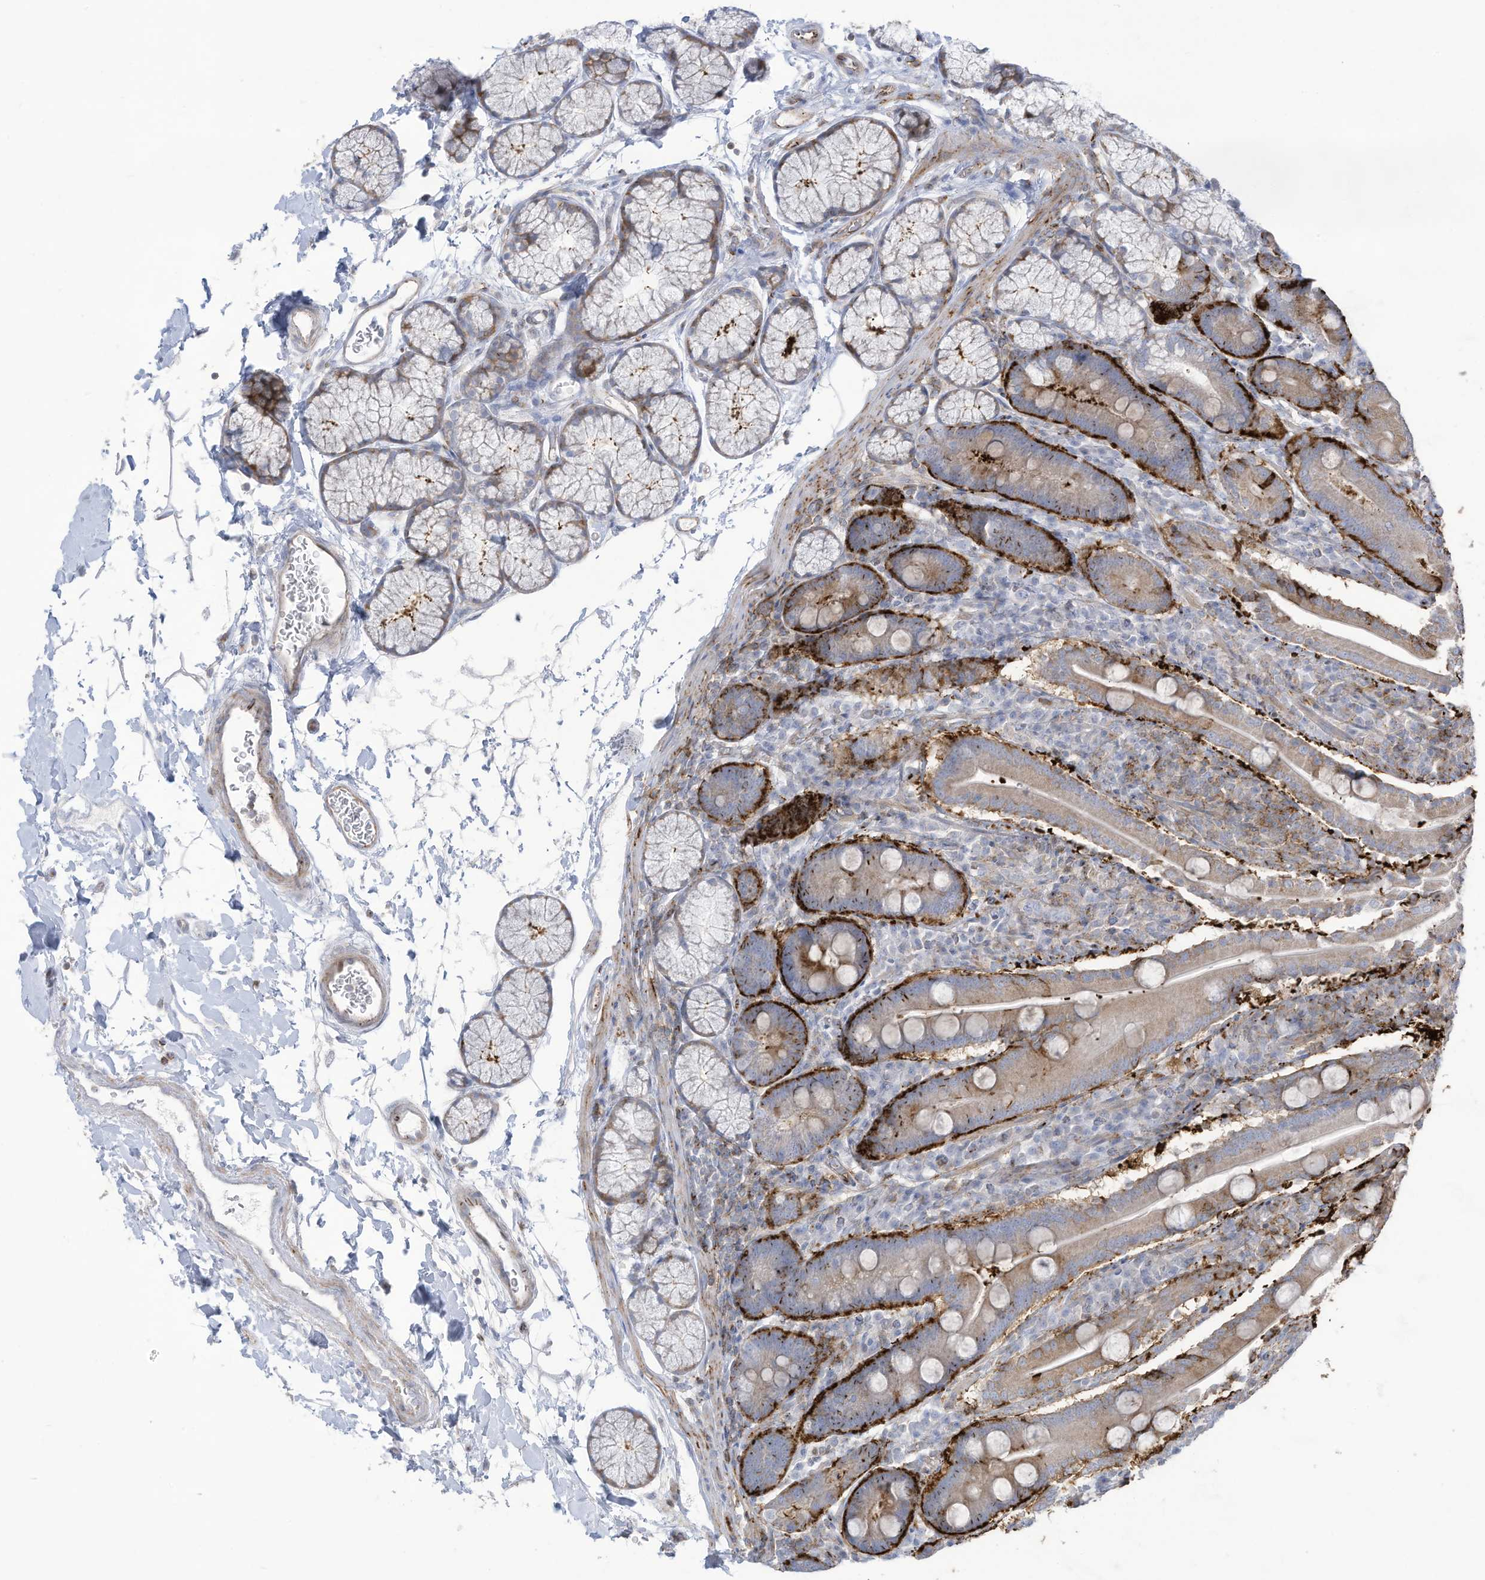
{"staining": {"intensity": "strong", "quantity": "25%-75%", "location": "cytoplasmic/membranous"}, "tissue": "duodenum", "cell_type": "Glandular cells", "image_type": "normal", "snomed": [{"axis": "morphology", "description": "Normal tissue, NOS"}, {"axis": "topography", "description": "Duodenum"}], "caption": "IHC of benign duodenum displays high levels of strong cytoplasmic/membranous positivity in approximately 25%-75% of glandular cells. The protein is stained brown, and the nuclei are stained in blue (DAB IHC with brightfield microscopy, high magnification).", "gene": "THNSL2", "patient": {"sex": "male", "age": 35}}